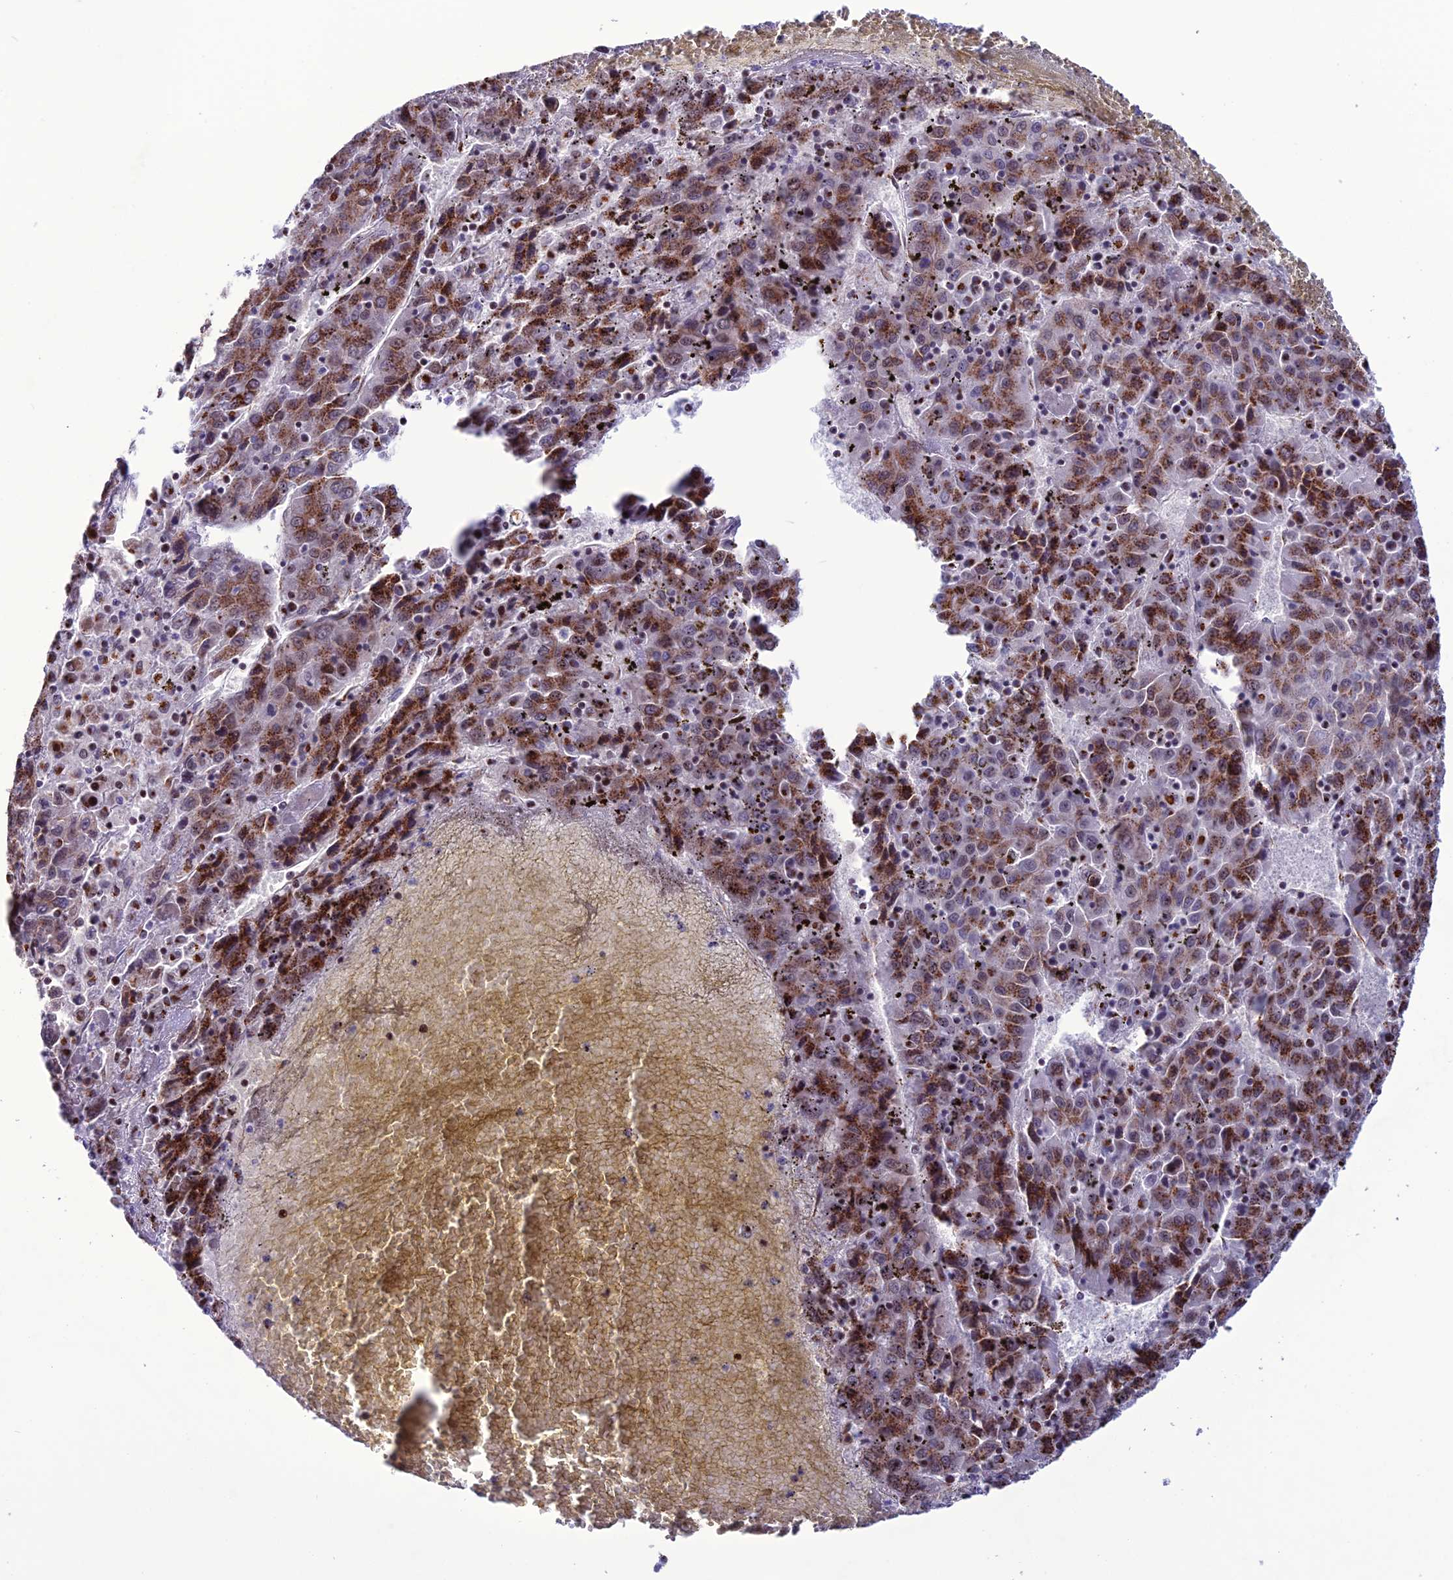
{"staining": {"intensity": "strong", "quantity": "25%-75%", "location": "cytoplasmic/membranous"}, "tissue": "liver cancer", "cell_type": "Tumor cells", "image_type": "cancer", "snomed": [{"axis": "morphology", "description": "Carcinoma, Hepatocellular, NOS"}, {"axis": "topography", "description": "Liver"}], "caption": "An immunohistochemistry (IHC) histopathology image of tumor tissue is shown. Protein staining in brown shows strong cytoplasmic/membranous positivity in liver cancer within tumor cells. The staining was performed using DAB, with brown indicating positive protein expression. Nuclei are stained blue with hematoxylin.", "gene": "PLEKHA4", "patient": {"sex": "female", "age": 53}}